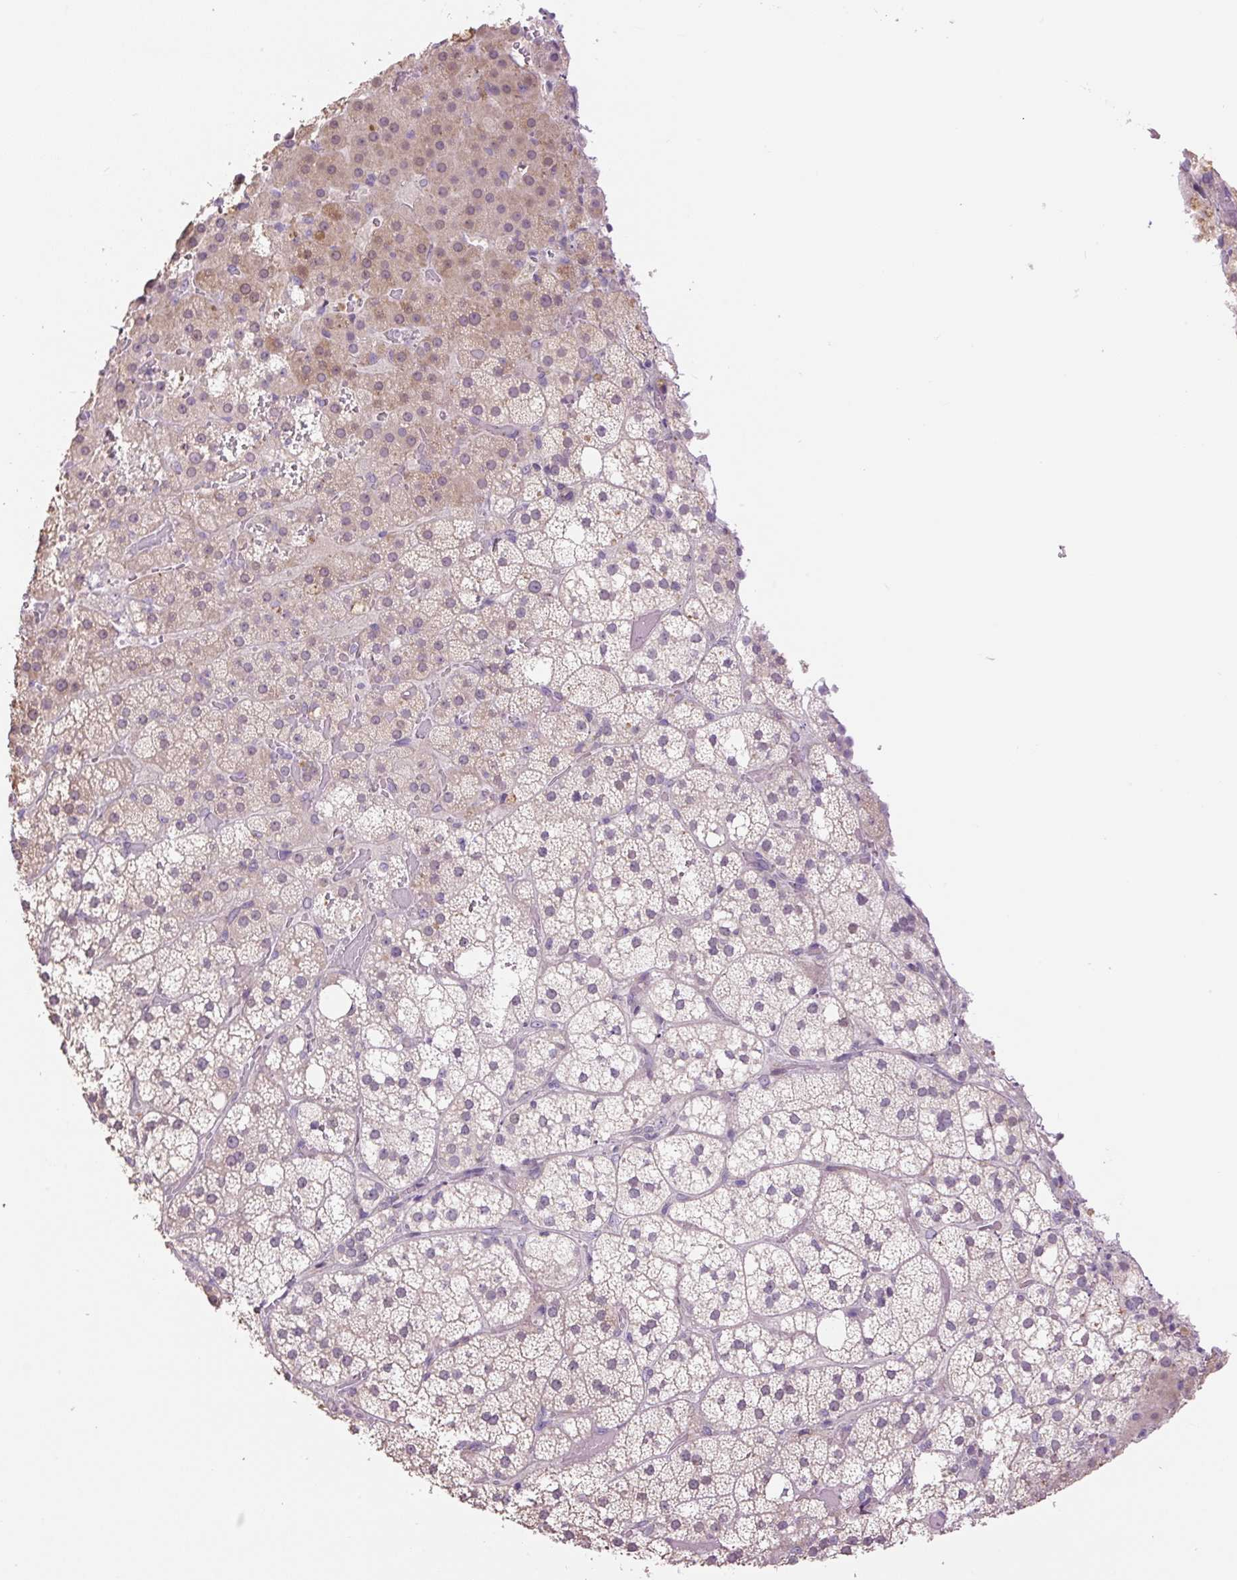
{"staining": {"intensity": "moderate", "quantity": "25%-75%", "location": "cytoplasmic/membranous"}, "tissue": "adrenal gland", "cell_type": "Glandular cells", "image_type": "normal", "snomed": [{"axis": "morphology", "description": "Normal tissue, NOS"}, {"axis": "topography", "description": "Adrenal gland"}], "caption": "Protein analysis of normal adrenal gland shows moderate cytoplasmic/membranous positivity in about 25%-75% of glandular cells. (DAB (3,3'-diaminobenzidine) IHC, brown staining for protein, blue staining for nuclei).", "gene": "TMEM100", "patient": {"sex": "male", "age": 53}}